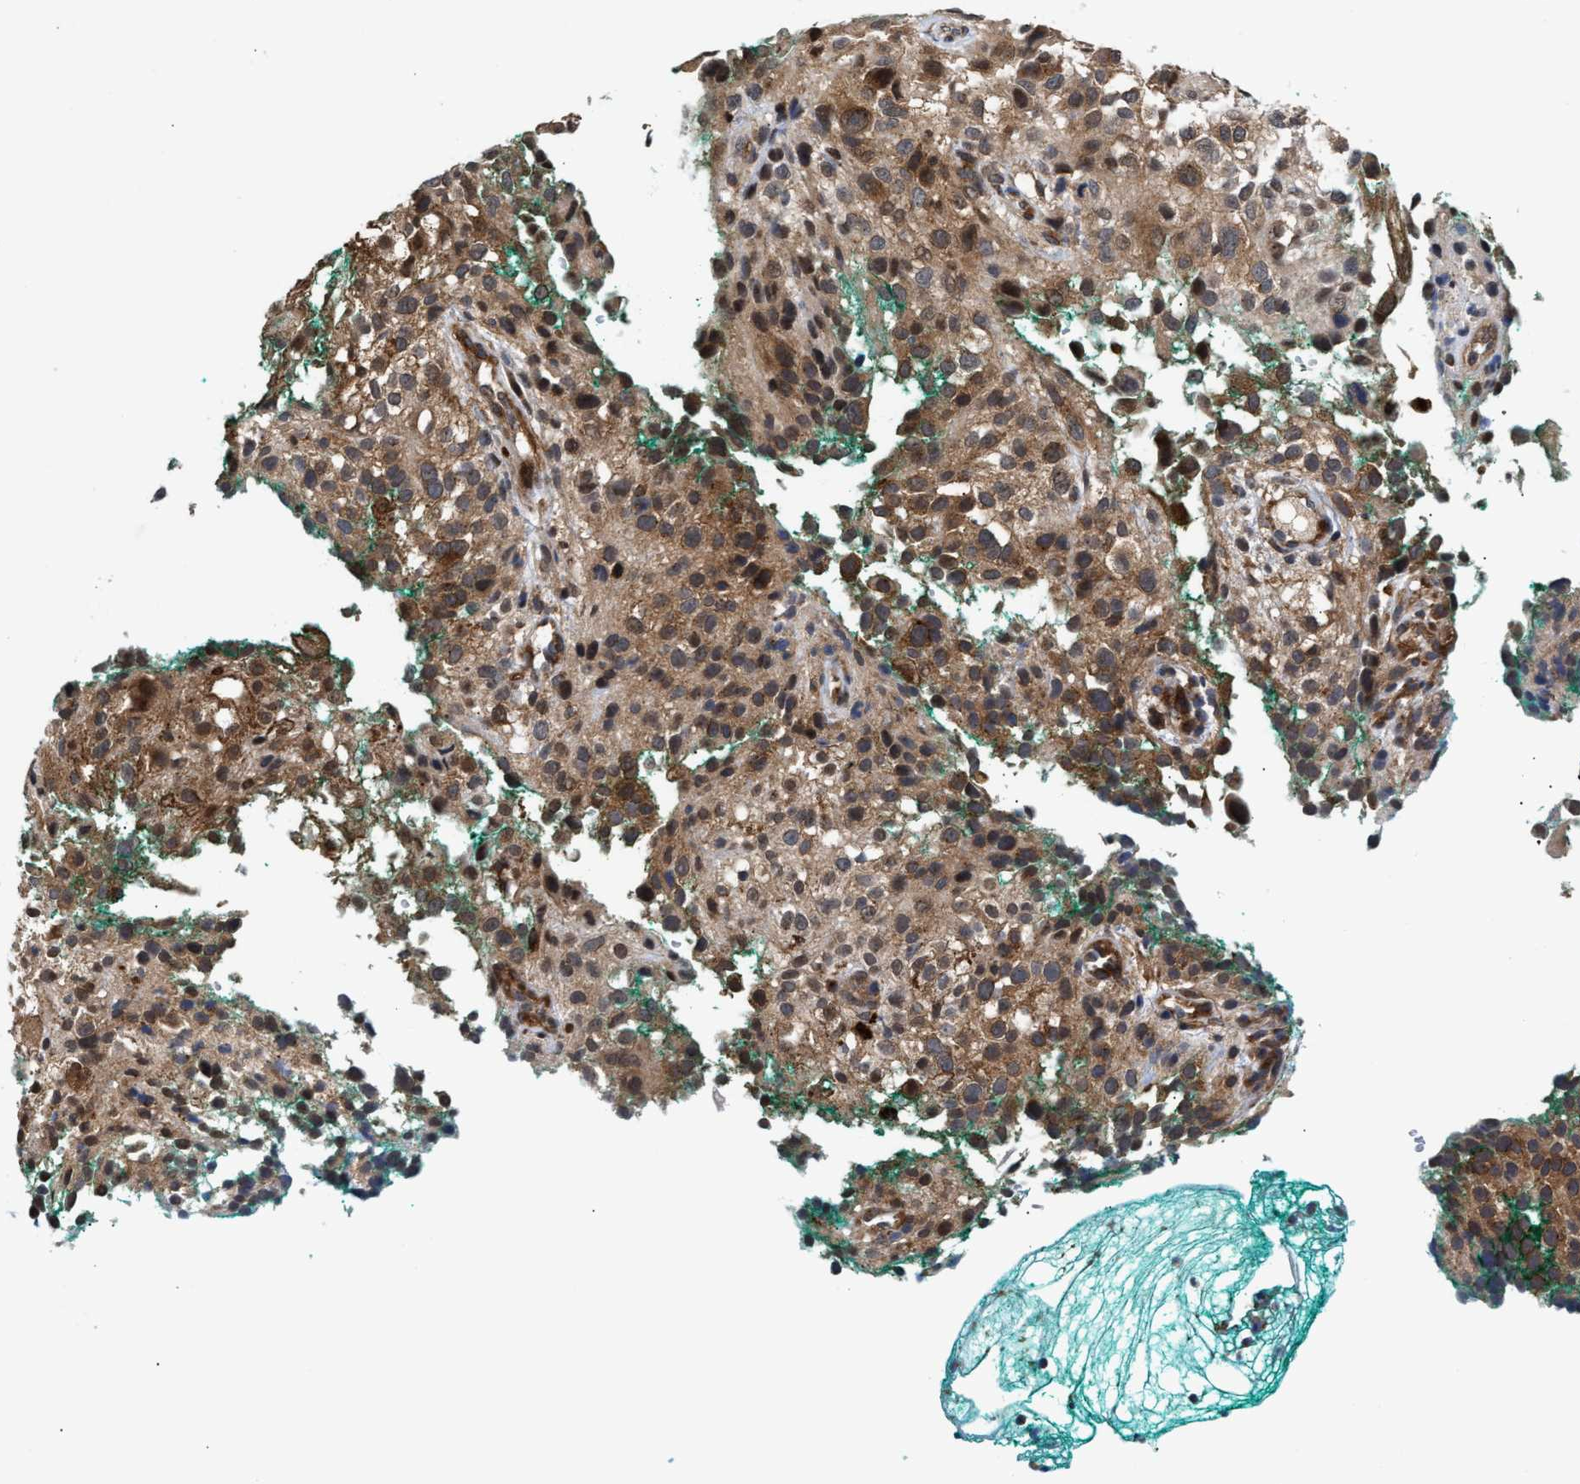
{"staining": {"intensity": "moderate", "quantity": "25%-75%", "location": "cytoplasmic/membranous"}, "tissue": "melanoma", "cell_type": "Tumor cells", "image_type": "cancer", "snomed": [{"axis": "morphology", "description": "Necrosis, NOS"}, {"axis": "morphology", "description": "Malignant melanoma, NOS"}, {"axis": "topography", "description": "Skin"}], "caption": "This is an image of IHC staining of malignant melanoma, which shows moderate staining in the cytoplasmic/membranous of tumor cells.", "gene": "CLIP2", "patient": {"sex": "female", "age": 87}}